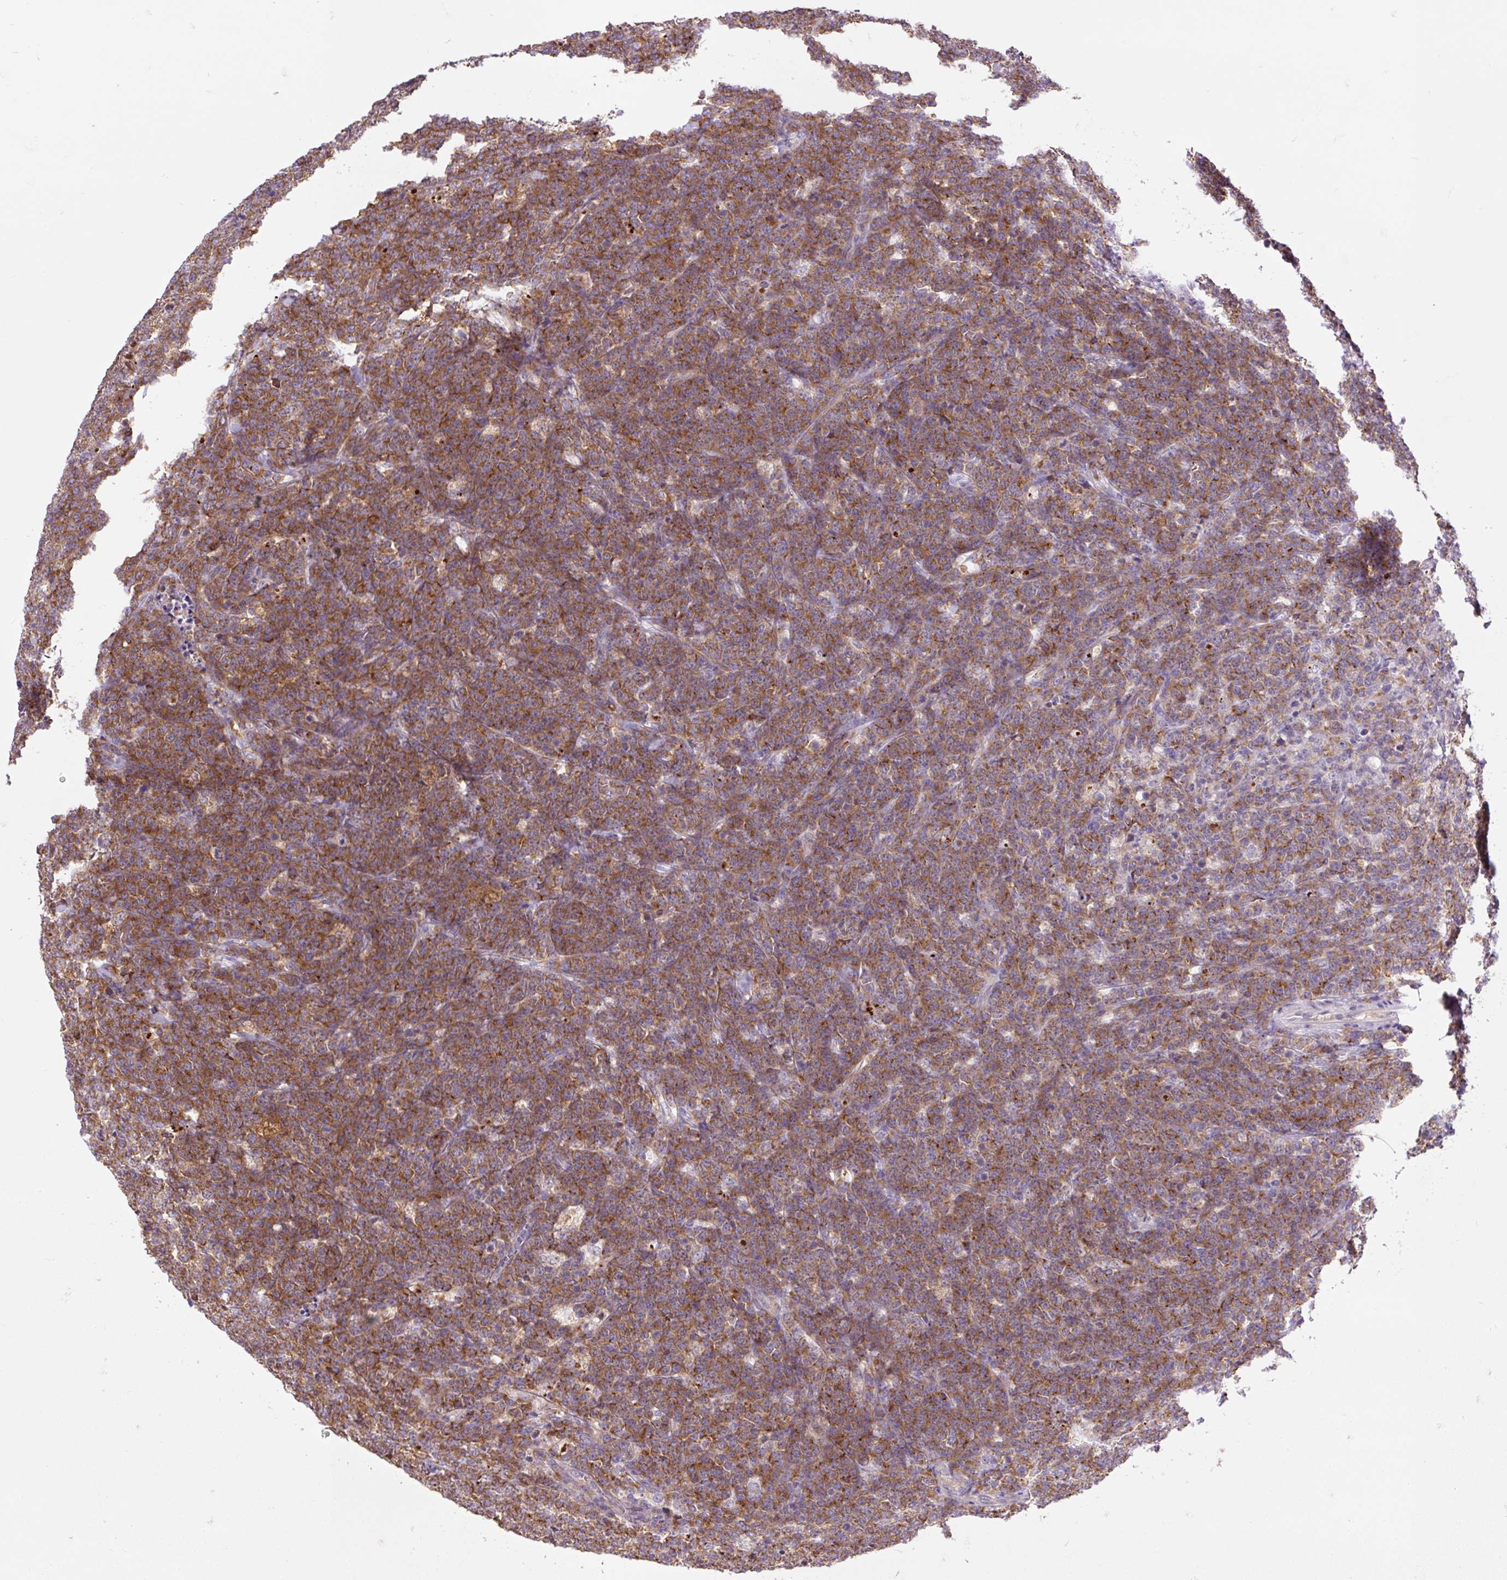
{"staining": {"intensity": "strong", "quantity": ">75%", "location": "cytoplasmic/membranous"}, "tissue": "lymphoma", "cell_type": "Tumor cells", "image_type": "cancer", "snomed": [{"axis": "morphology", "description": "Malignant lymphoma, non-Hodgkin's type, High grade"}, {"axis": "topography", "description": "Small intestine"}, {"axis": "topography", "description": "Colon"}], "caption": "An IHC histopathology image of tumor tissue is shown. Protein staining in brown highlights strong cytoplasmic/membranous positivity in lymphoma within tumor cells.", "gene": "GPR45", "patient": {"sex": "male", "age": 8}}